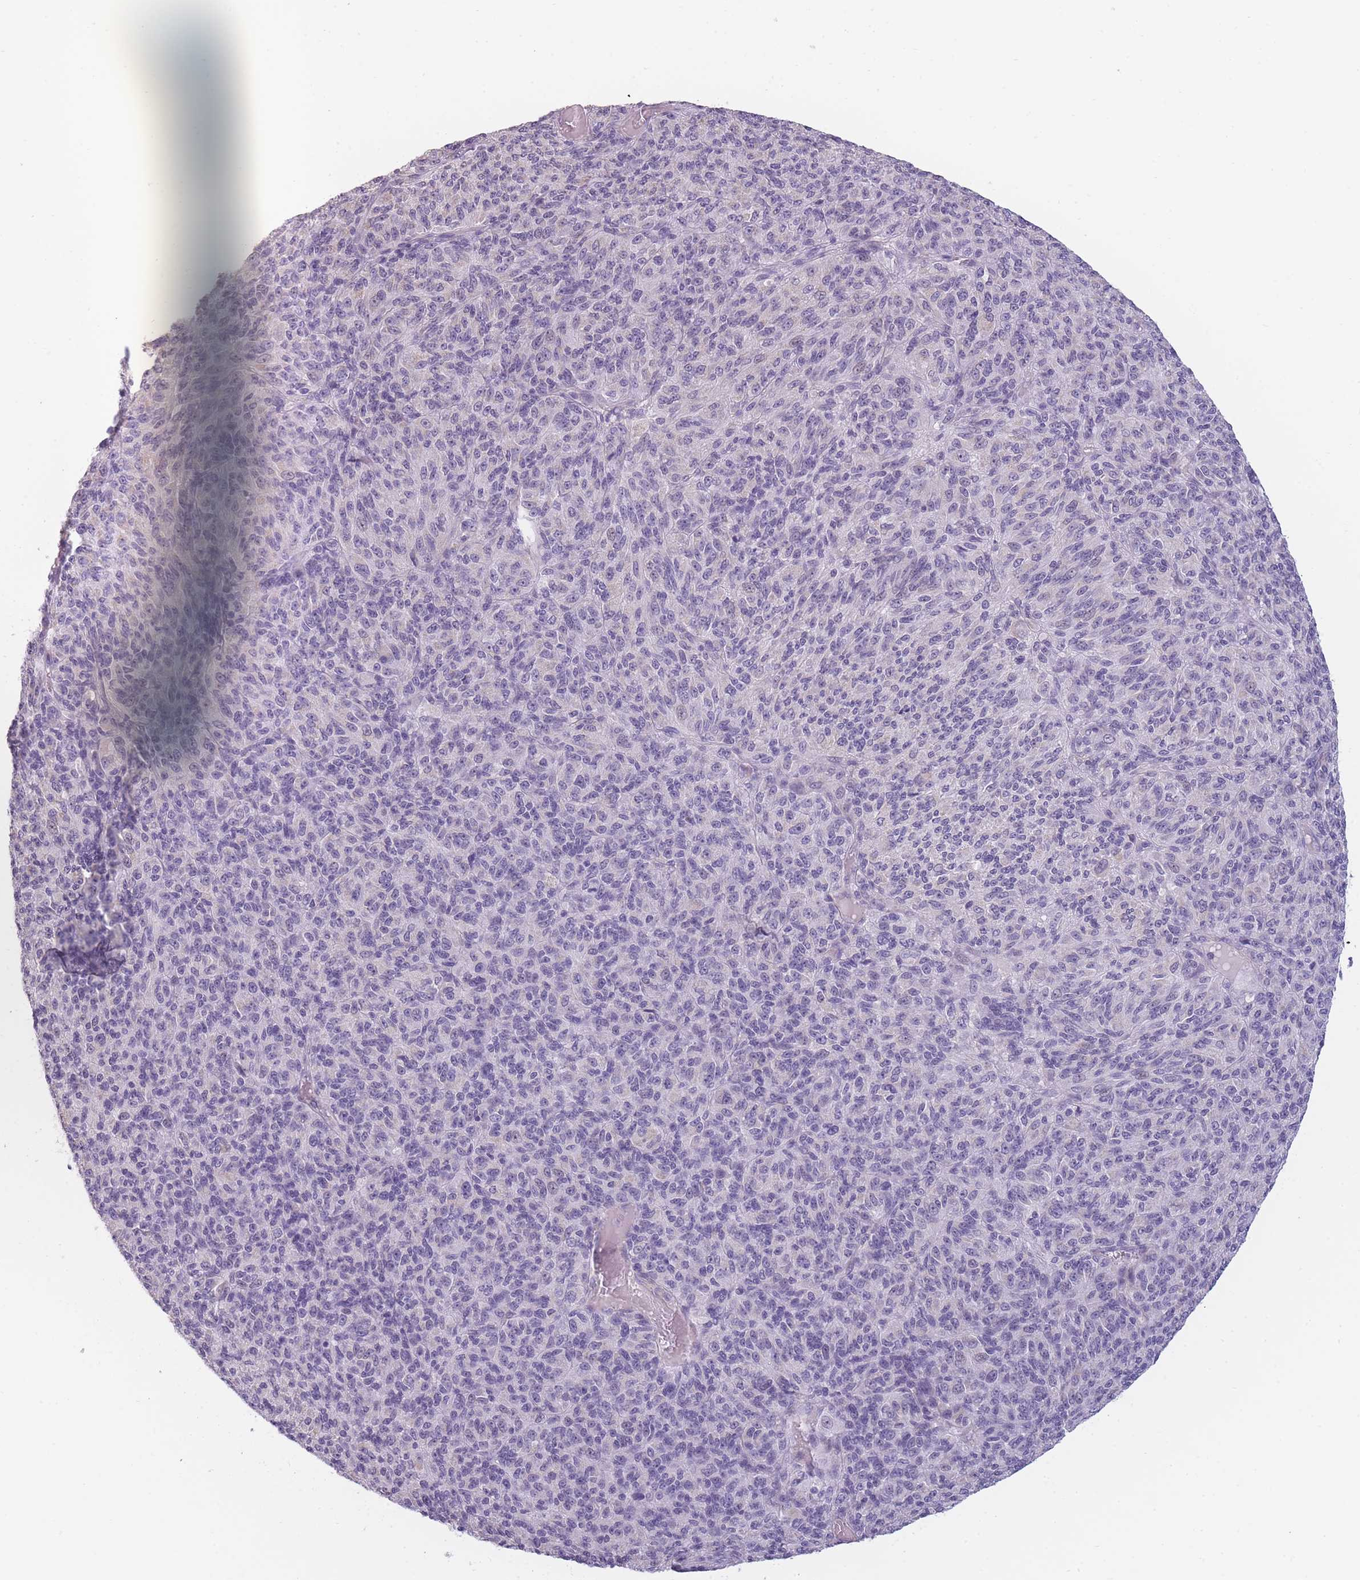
{"staining": {"intensity": "negative", "quantity": "none", "location": "none"}, "tissue": "melanoma", "cell_type": "Tumor cells", "image_type": "cancer", "snomed": [{"axis": "morphology", "description": "Malignant melanoma, Metastatic site"}, {"axis": "topography", "description": "Brain"}], "caption": "Immunohistochemistry histopathology image of human malignant melanoma (metastatic site) stained for a protein (brown), which shows no expression in tumor cells. The staining was performed using DAB (3,3'-diaminobenzidine) to visualize the protein expression in brown, while the nuclei were stained in blue with hematoxylin (Magnification: 20x).", "gene": "TMEM236", "patient": {"sex": "female", "age": 56}}